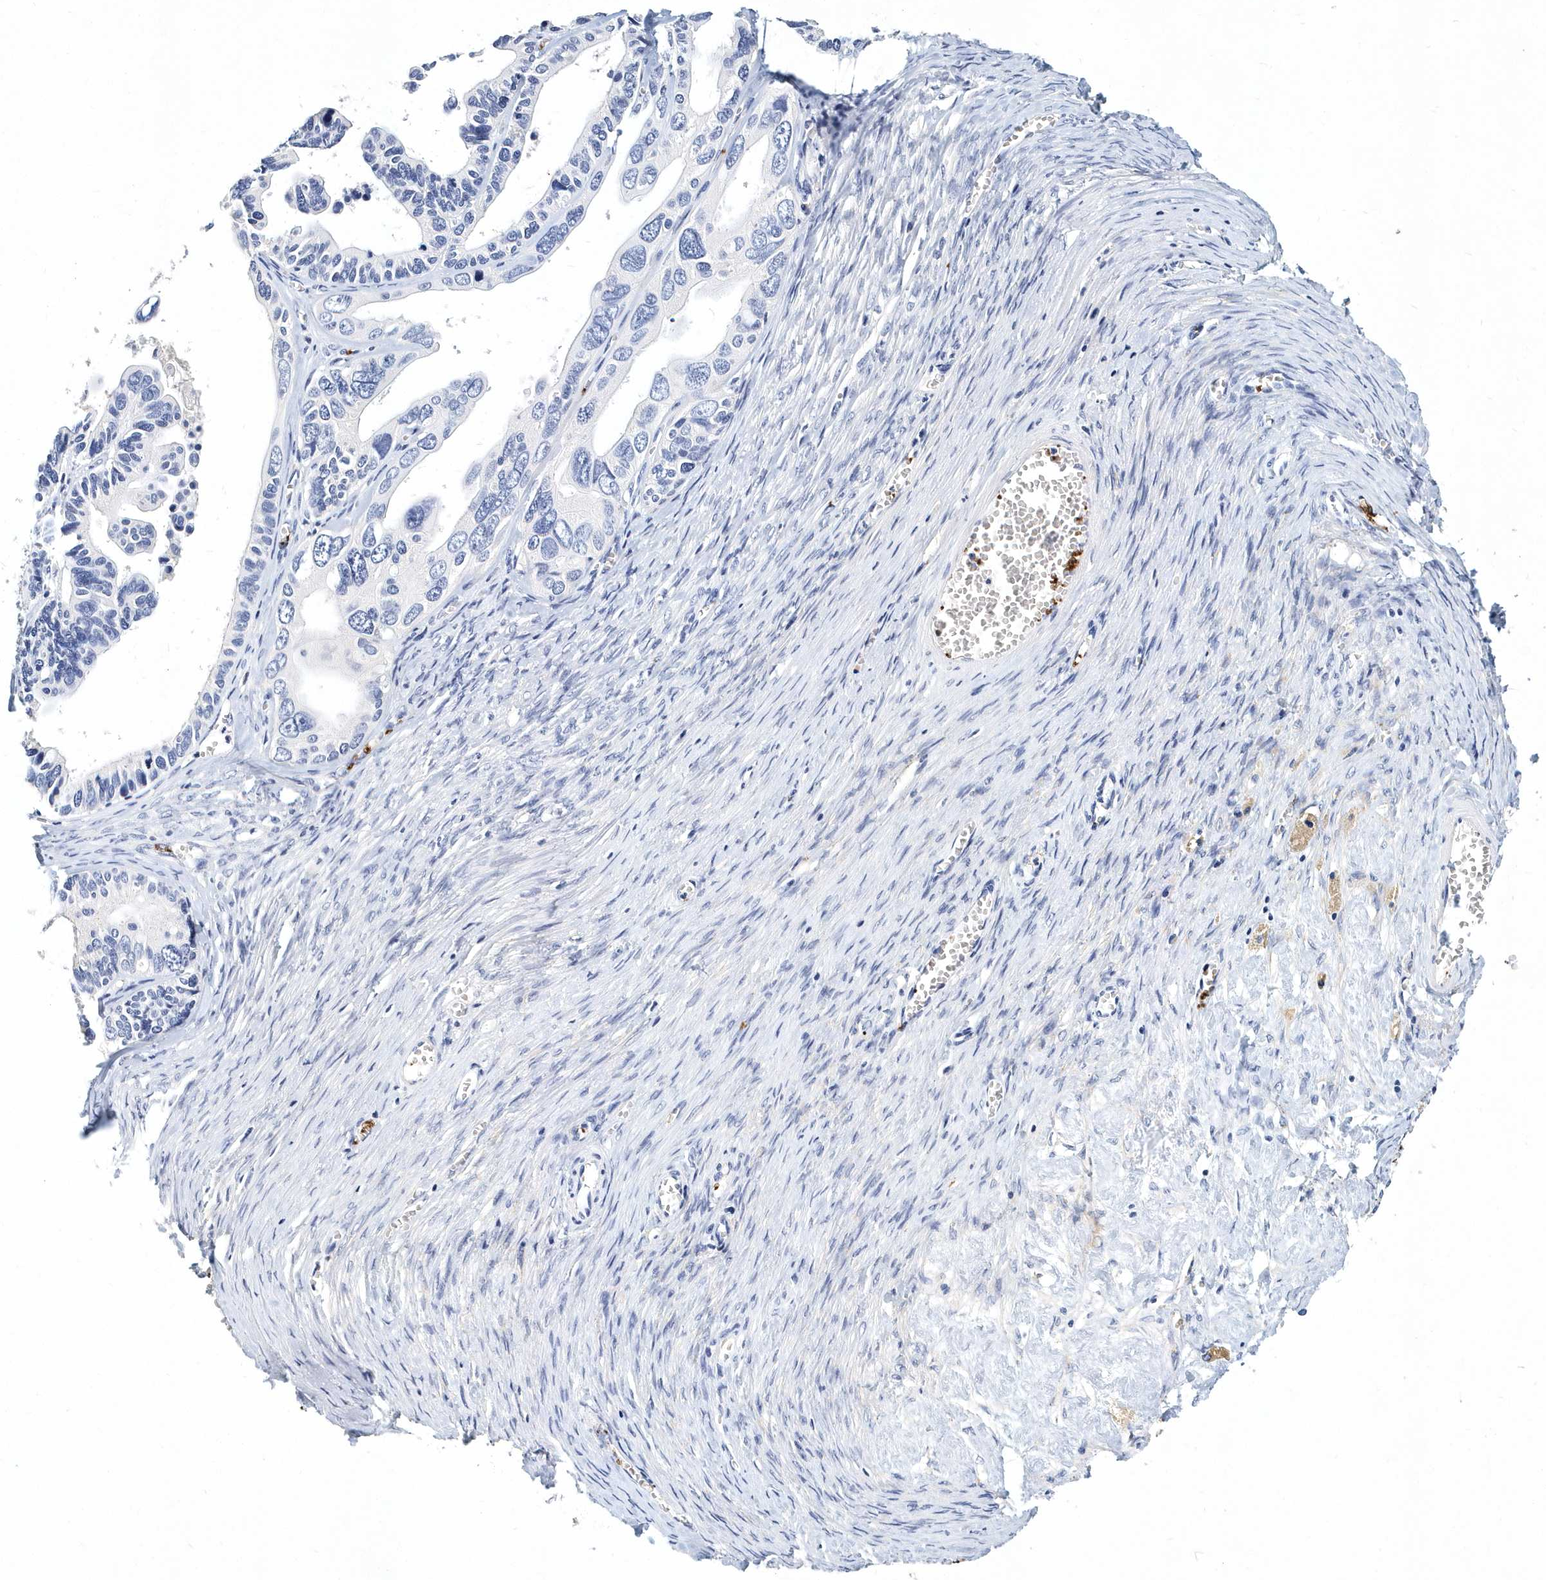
{"staining": {"intensity": "negative", "quantity": "none", "location": "none"}, "tissue": "ovarian cancer", "cell_type": "Tumor cells", "image_type": "cancer", "snomed": [{"axis": "morphology", "description": "Cystadenocarcinoma, serous, NOS"}, {"axis": "topography", "description": "Ovary"}], "caption": "Tumor cells show no significant staining in ovarian cancer (serous cystadenocarcinoma).", "gene": "ITGA2B", "patient": {"sex": "female", "age": 56}}